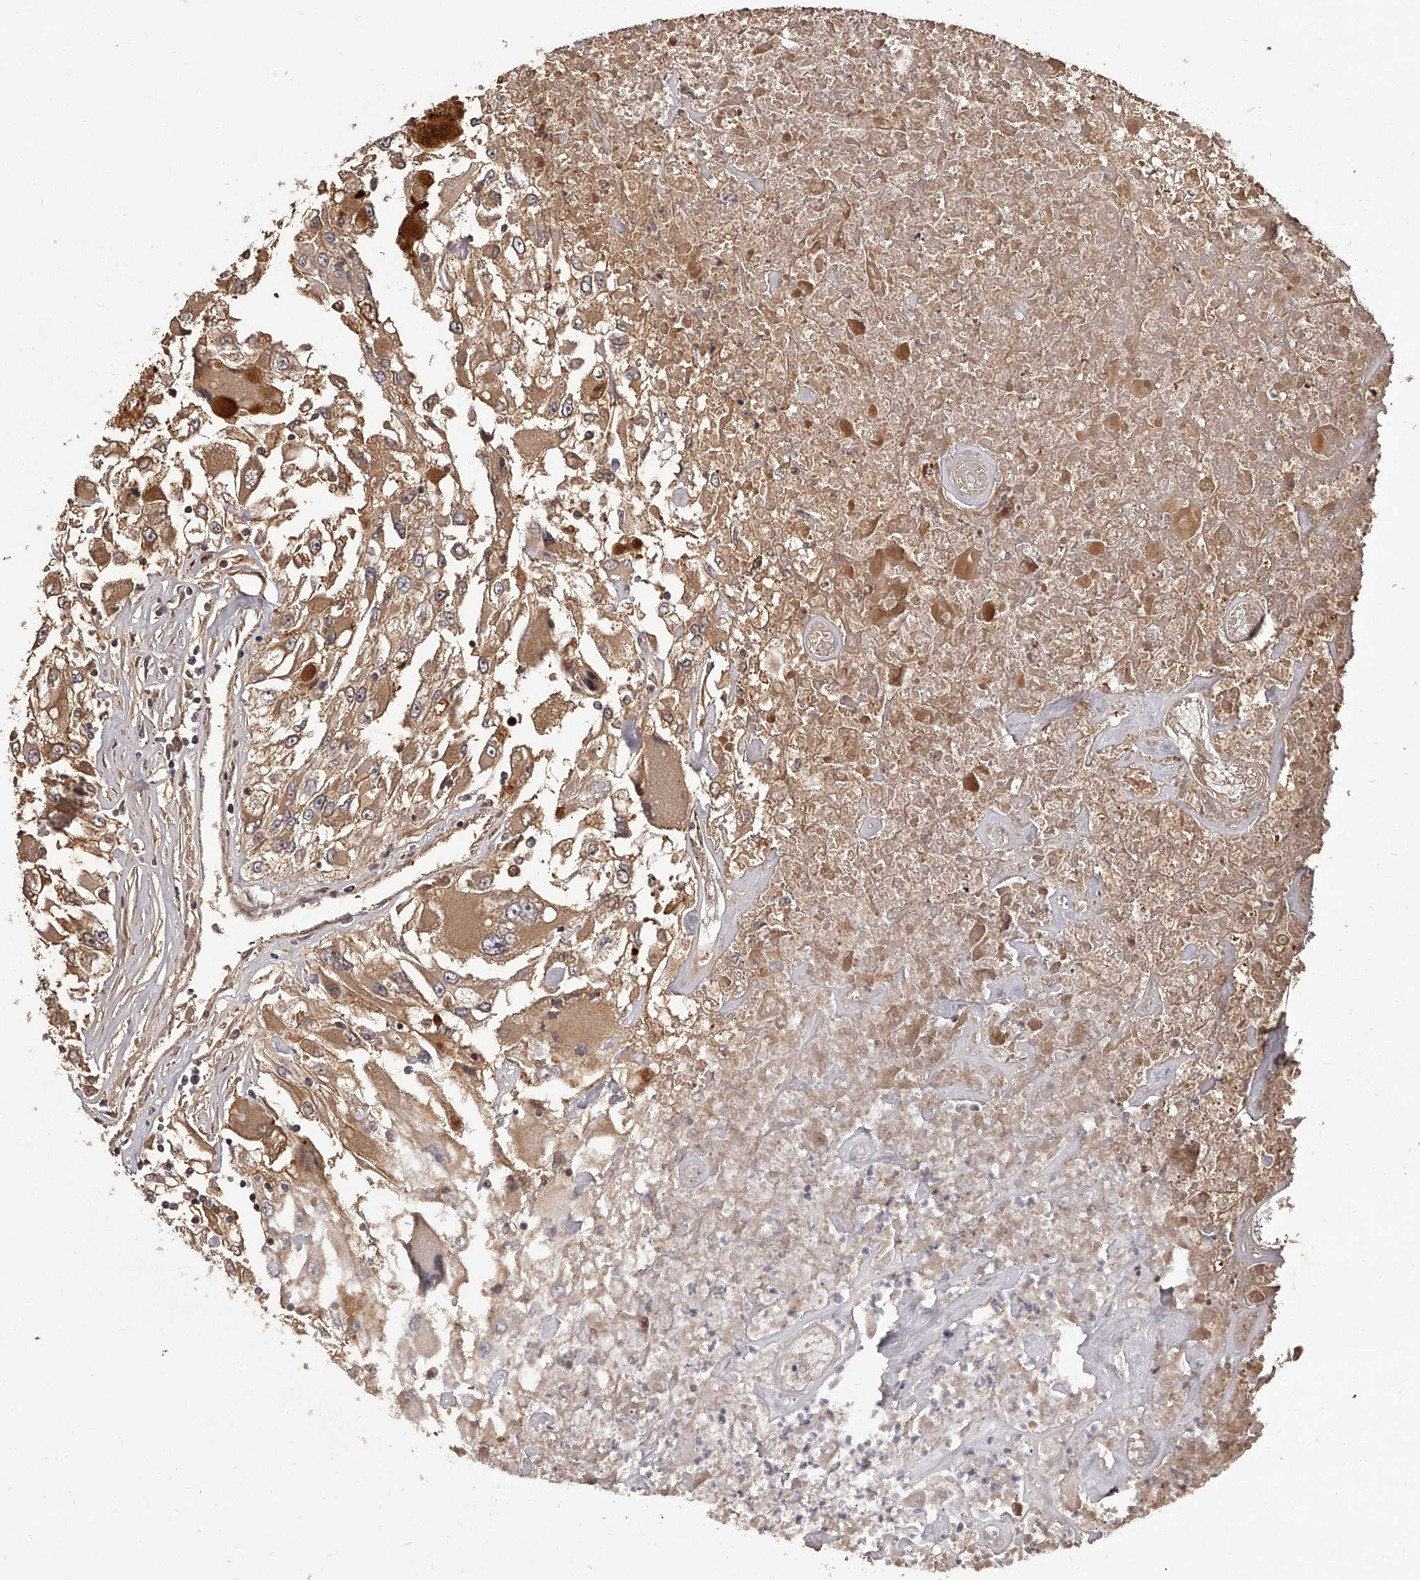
{"staining": {"intensity": "moderate", "quantity": ">75%", "location": "cytoplasmic/membranous"}, "tissue": "renal cancer", "cell_type": "Tumor cells", "image_type": "cancer", "snomed": [{"axis": "morphology", "description": "Adenocarcinoma, NOS"}, {"axis": "topography", "description": "Kidney"}], "caption": "Immunohistochemistry (DAB (3,3'-diaminobenzidine)) staining of human renal adenocarcinoma shows moderate cytoplasmic/membranous protein positivity in approximately >75% of tumor cells. (Stains: DAB (3,3'-diaminobenzidine) in brown, nuclei in blue, Microscopy: brightfield microscopy at high magnification).", "gene": "CRYZL1", "patient": {"sex": "female", "age": 52}}